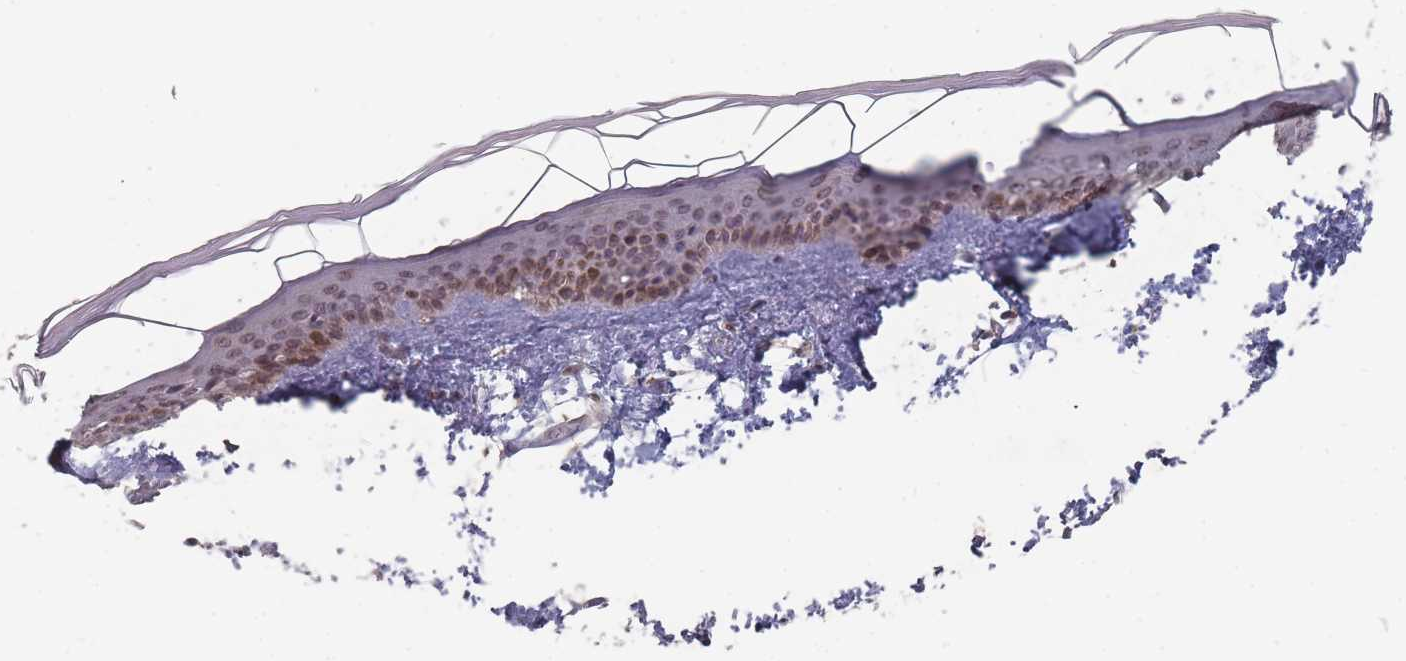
{"staining": {"intensity": "negative", "quantity": "none", "location": "none"}, "tissue": "skin", "cell_type": "Fibroblasts", "image_type": "normal", "snomed": [{"axis": "morphology", "description": "Normal tissue, NOS"}, {"axis": "topography", "description": "Skin"}], "caption": "Immunohistochemistry photomicrograph of benign skin: skin stained with DAB exhibits no significant protein expression in fibroblasts.", "gene": "TBC1D25", "patient": {"sex": "female", "age": 58}}